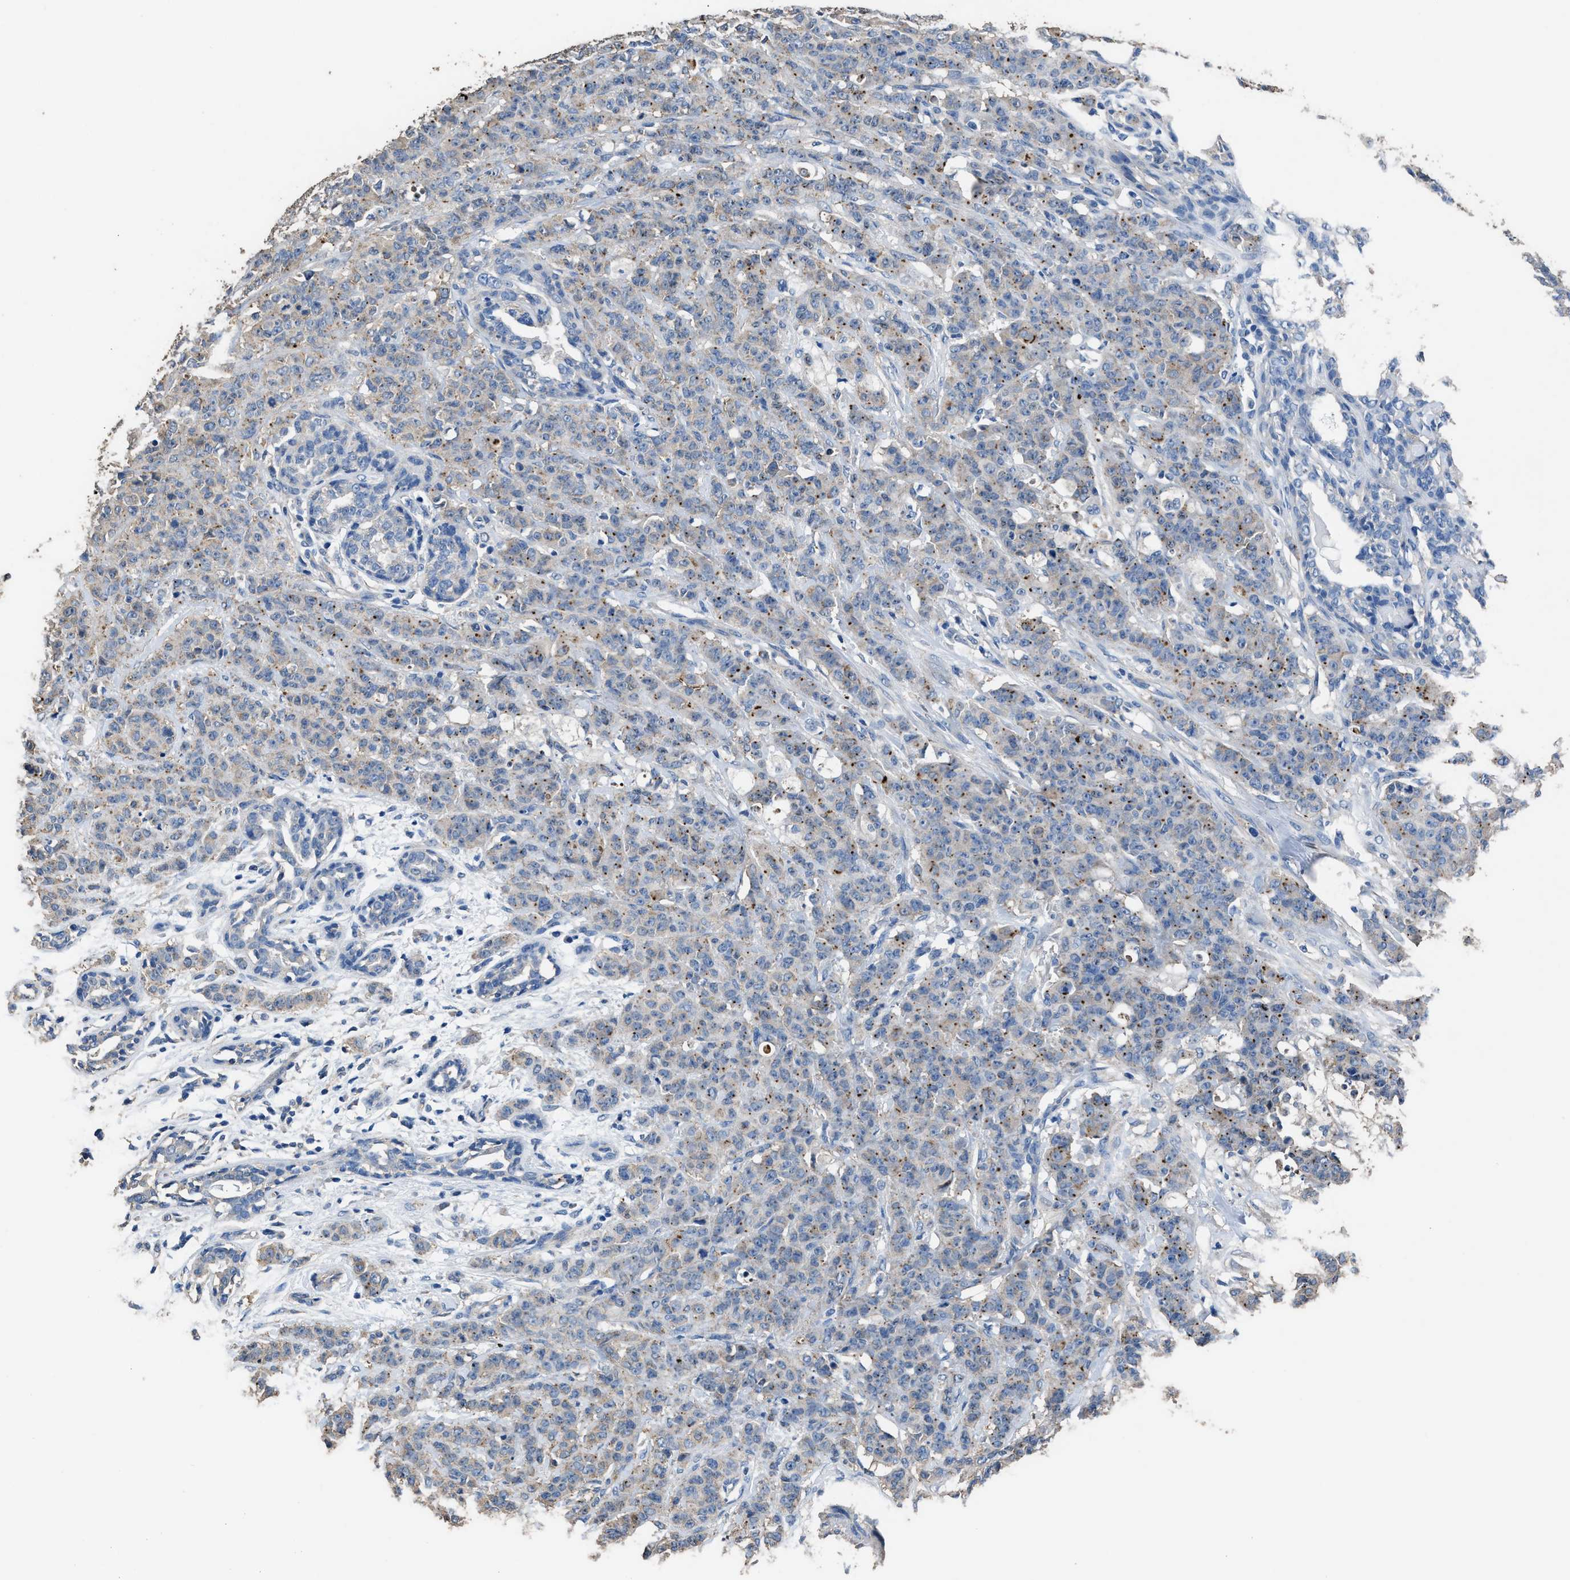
{"staining": {"intensity": "moderate", "quantity": "25%-75%", "location": "cytoplasmic/membranous"}, "tissue": "breast cancer", "cell_type": "Tumor cells", "image_type": "cancer", "snomed": [{"axis": "morphology", "description": "Normal tissue, NOS"}, {"axis": "morphology", "description": "Duct carcinoma"}, {"axis": "topography", "description": "Breast"}], "caption": "Immunohistochemistry (IHC) (DAB) staining of breast invasive ductal carcinoma demonstrates moderate cytoplasmic/membranous protein expression in about 25%-75% of tumor cells.", "gene": "ITSN1", "patient": {"sex": "female", "age": 40}}